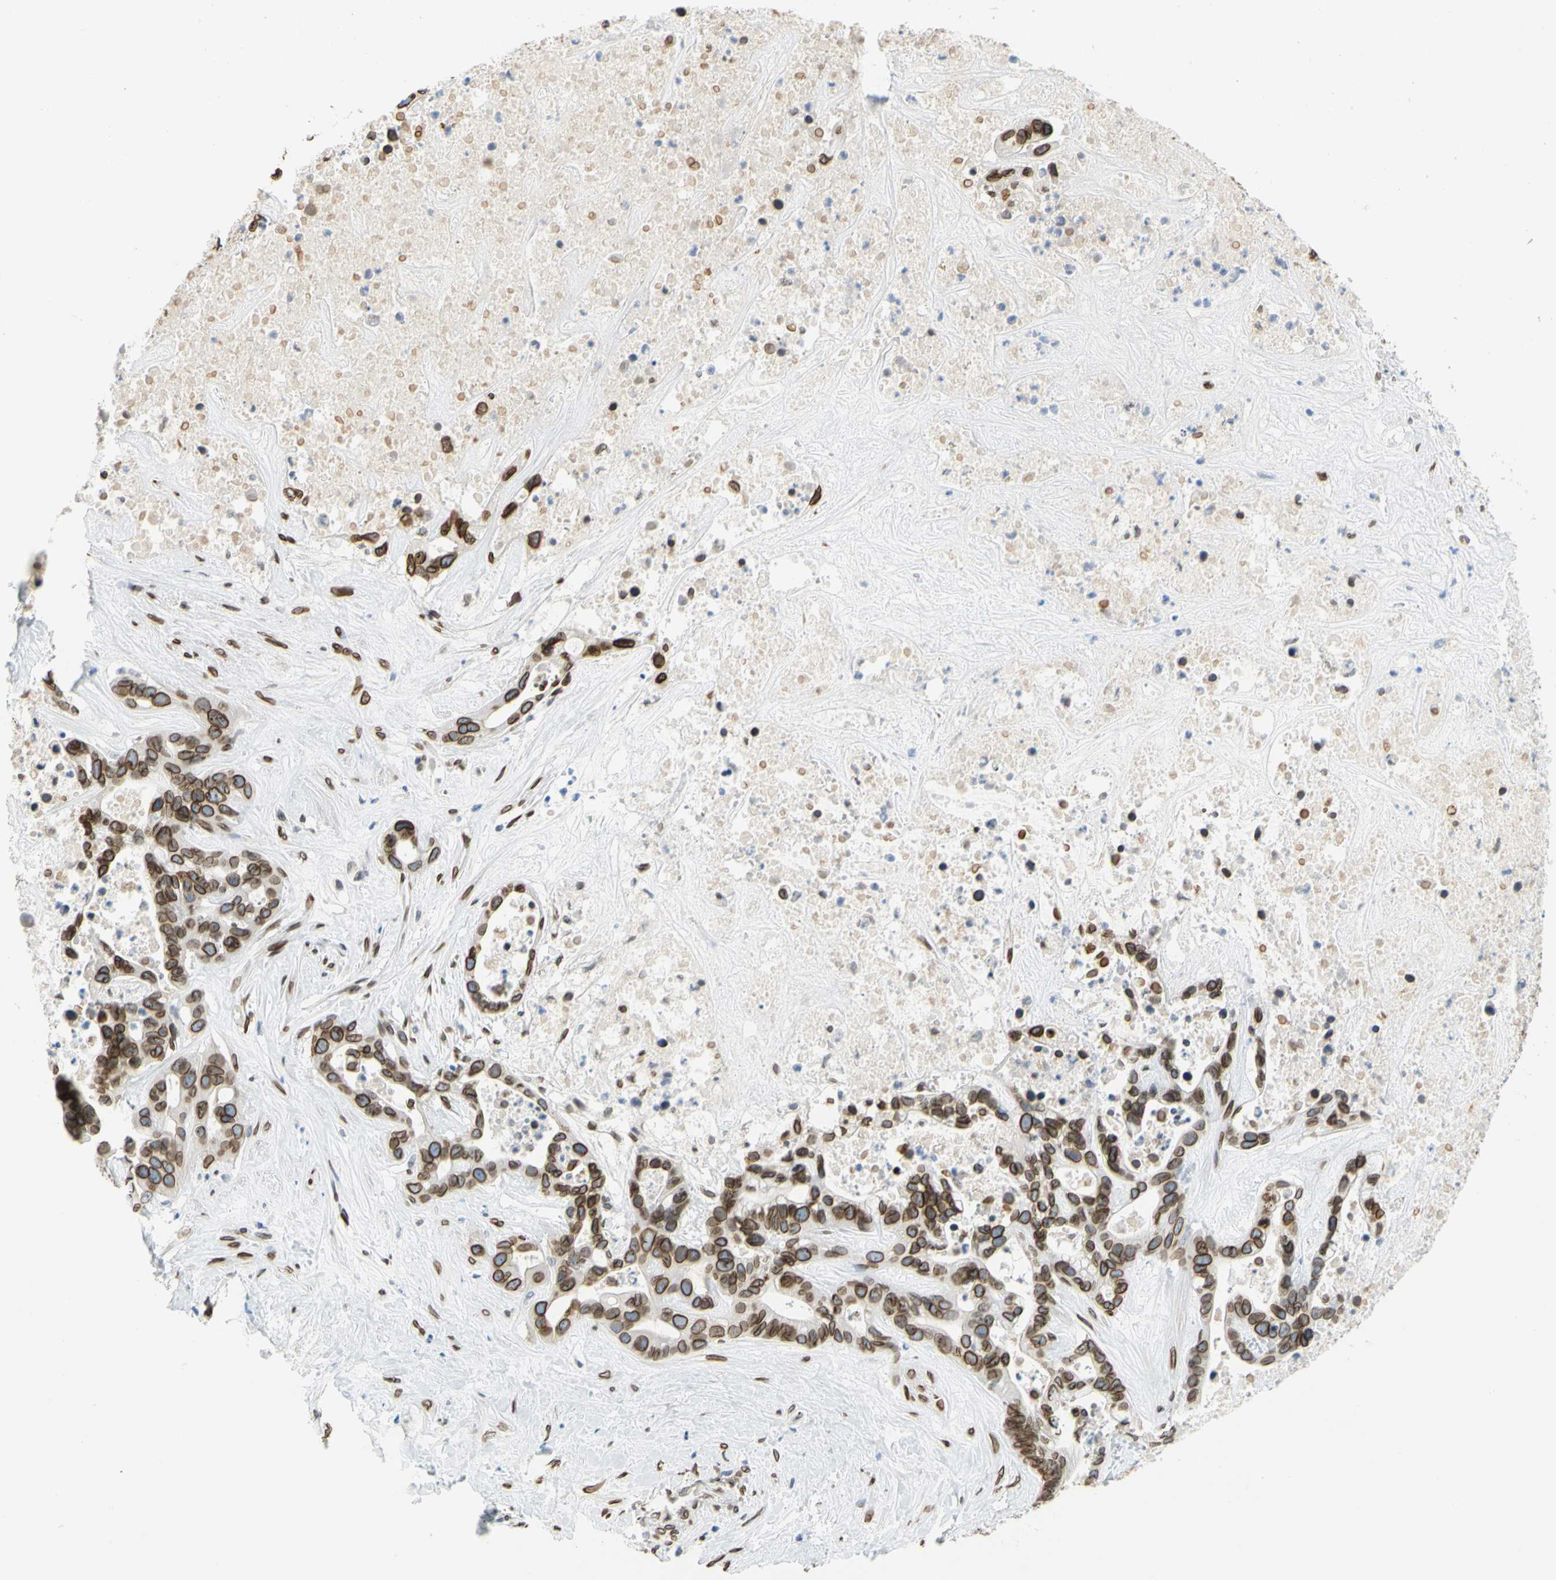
{"staining": {"intensity": "moderate", "quantity": ">75%", "location": "cytoplasmic/membranous,nuclear"}, "tissue": "liver cancer", "cell_type": "Tumor cells", "image_type": "cancer", "snomed": [{"axis": "morphology", "description": "Cholangiocarcinoma"}, {"axis": "topography", "description": "Liver"}], "caption": "A high-resolution photomicrograph shows immunohistochemistry (IHC) staining of liver cancer, which exhibits moderate cytoplasmic/membranous and nuclear staining in about >75% of tumor cells.", "gene": "SUN1", "patient": {"sex": "female", "age": 65}}